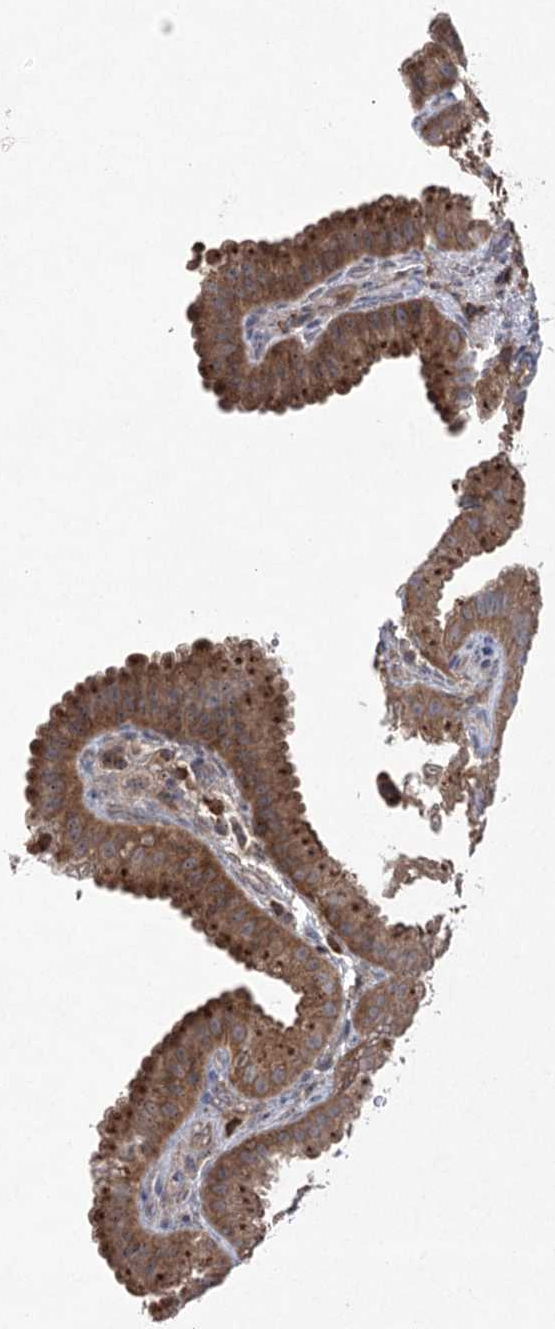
{"staining": {"intensity": "moderate", "quantity": ">75%", "location": "cytoplasmic/membranous"}, "tissue": "gallbladder", "cell_type": "Glandular cells", "image_type": "normal", "snomed": [{"axis": "morphology", "description": "Normal tissue, NOS"}, {"axis": "topography", "description": "Gallbladder"}], "caption": "Protein staining displays moderate cytoplasmic/membranous staining in approximately >75% of glandular cells in normal gallbladder.", "gene": "EIF3A", "patient": {"sex": "female", "age": 30}}